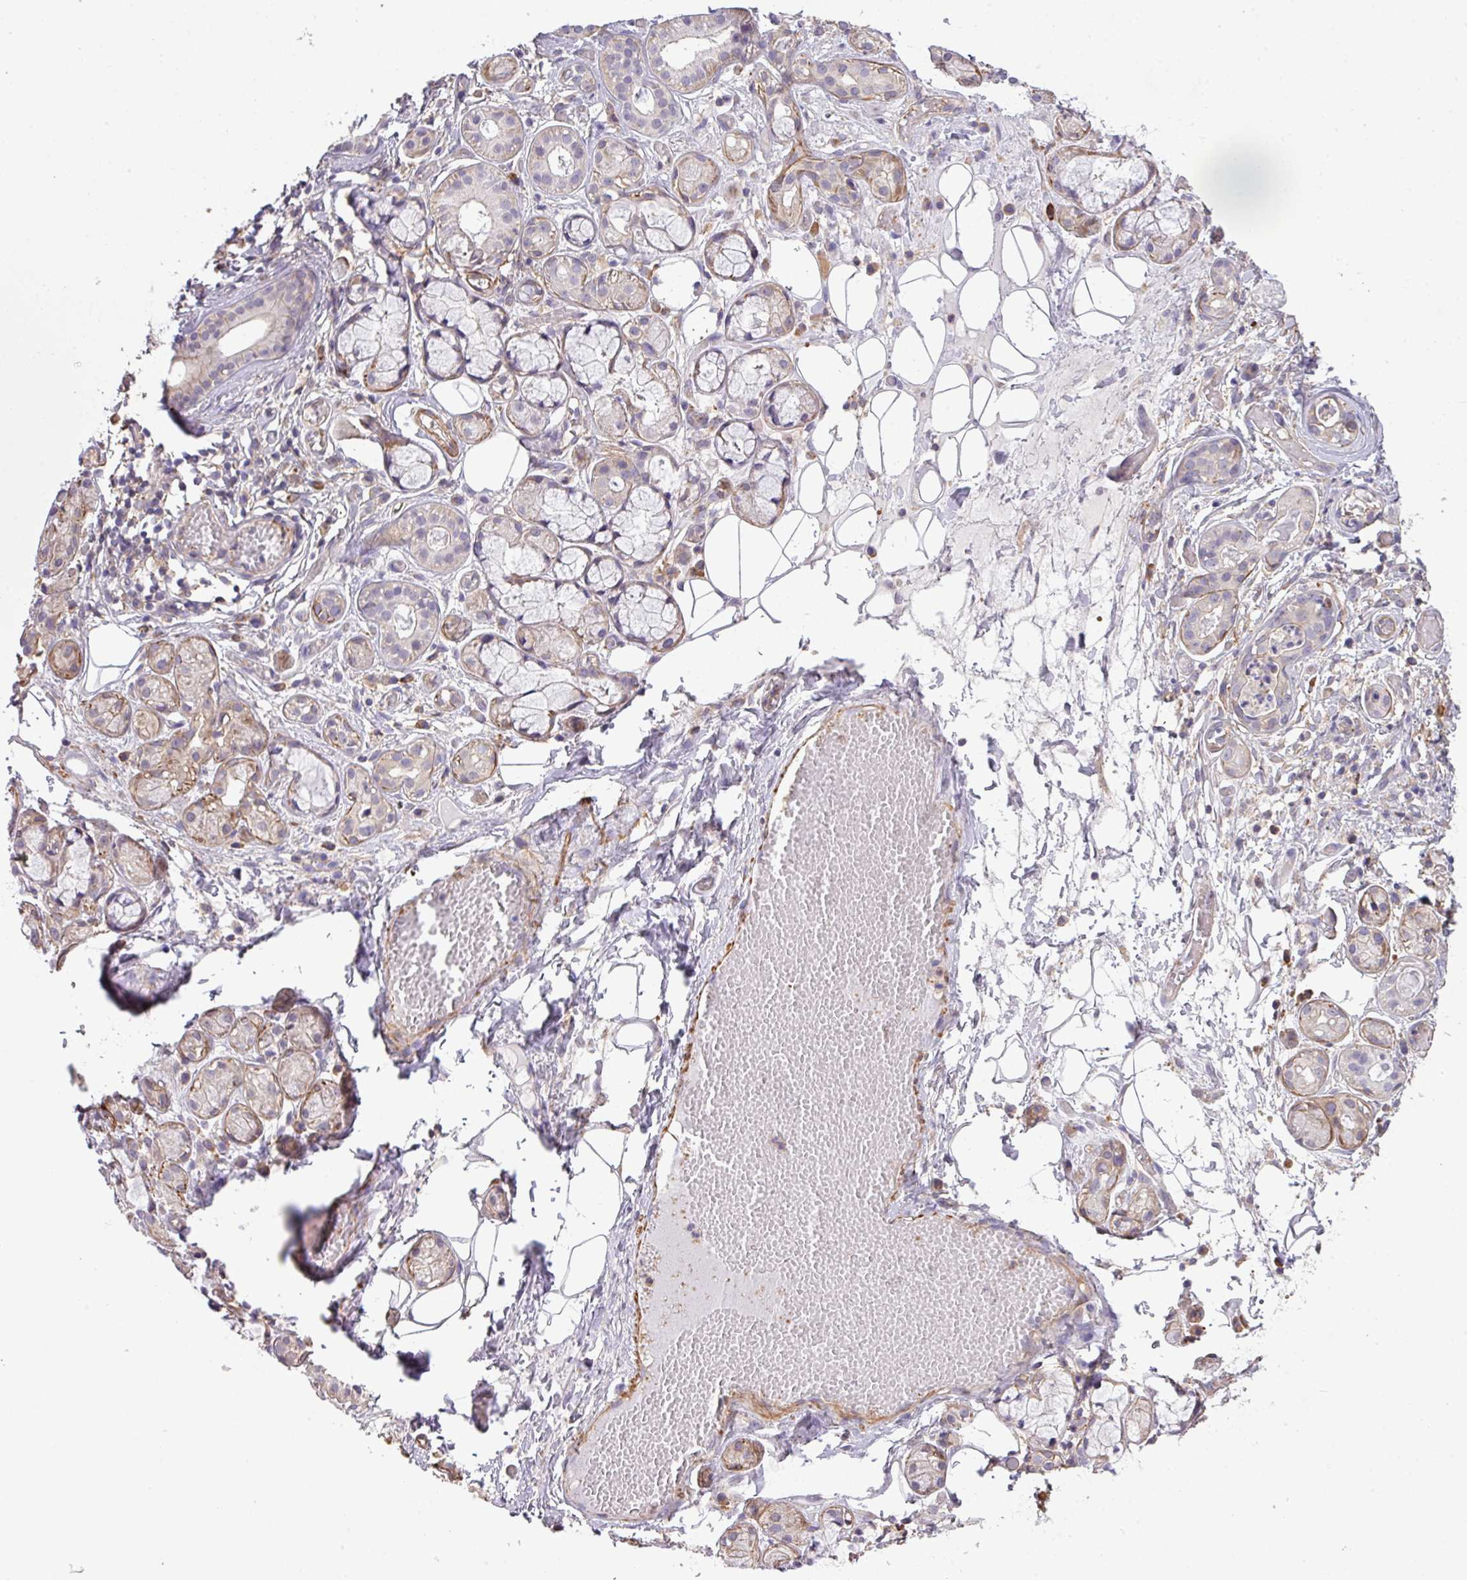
{"staining": {"intensity": "weak", "quantity": "<25%", "location": "cytoplasmic/membranous"}, "tissue": "salivary gland", "cell_type": "Glandular cells", "image_type": "normal", "snomed": [{"axis": "morphology", "description": "Normal tissue, NOS"}, {"axis": "topography", "description": "Salivary gland"}], "caption": "Immunohistochemical staining of benign salivary gland reveals no significant positivity in glandular cells. (IHC, brightfield microscopy, high magnification).", "gene": "LRRC41", "patient": {"sex": "male", "age": 82}}